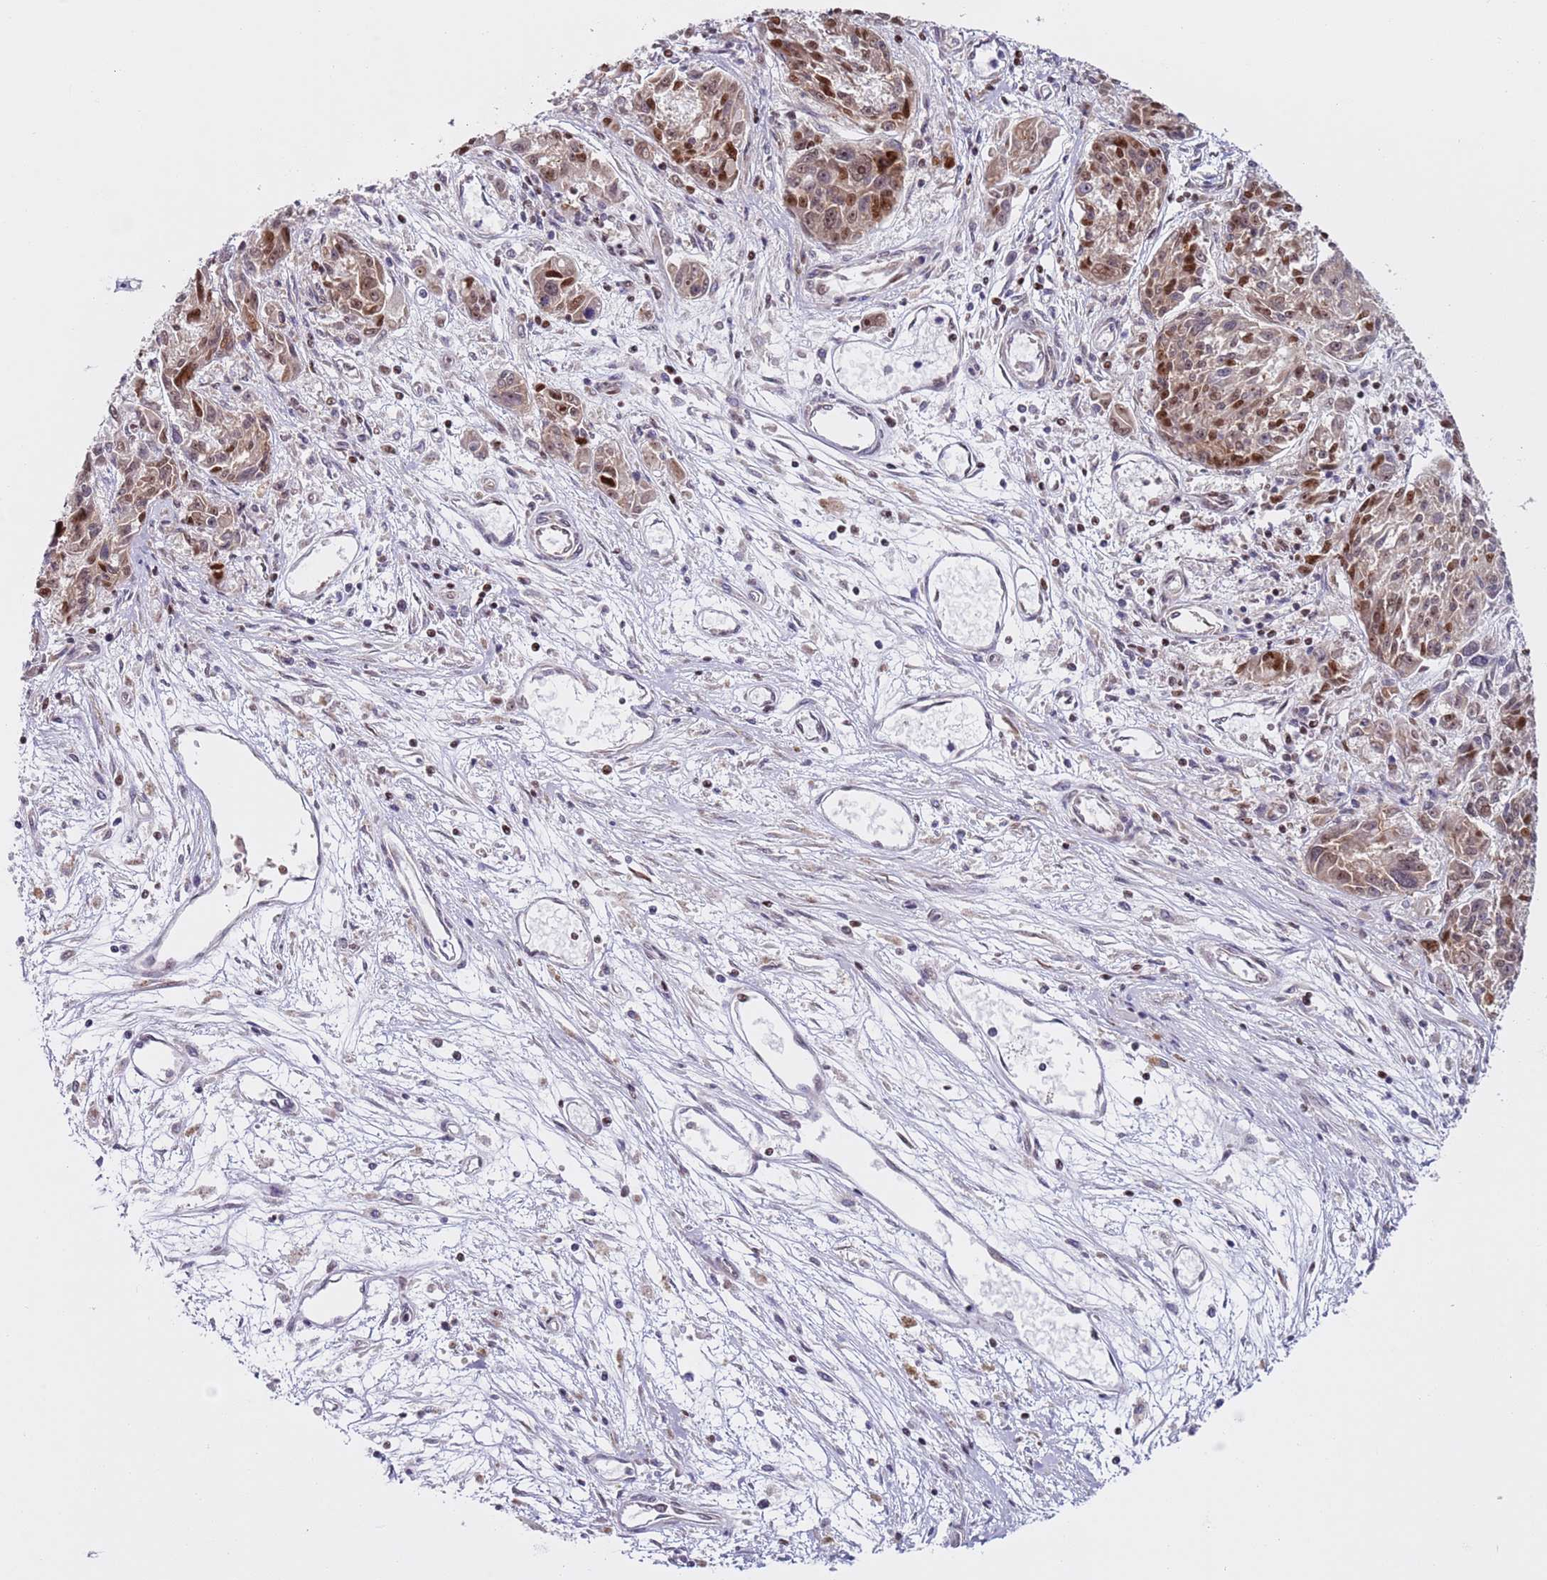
{"staining": {"intensity": "moderate", "quantity": ">75%", "location": "cytoplasmic/membranous,nuclear"}, "tissue": "melanoma", "cell_type": "Tumor cells", "image_type": "cancer", "snomed": [{"axis": "morphology", "description": "Malignant melanoma, NOS"}, {"axis": "topography", "description": "Skin"}], "caption": "Tumor cells exhibit medium levels of moderate cytoplasmic/membranous and nuclear staining in about >75% of cells in human melanoma.", "gene": "SLC25A32", "patient": {"sex": "male", "age": 53}}